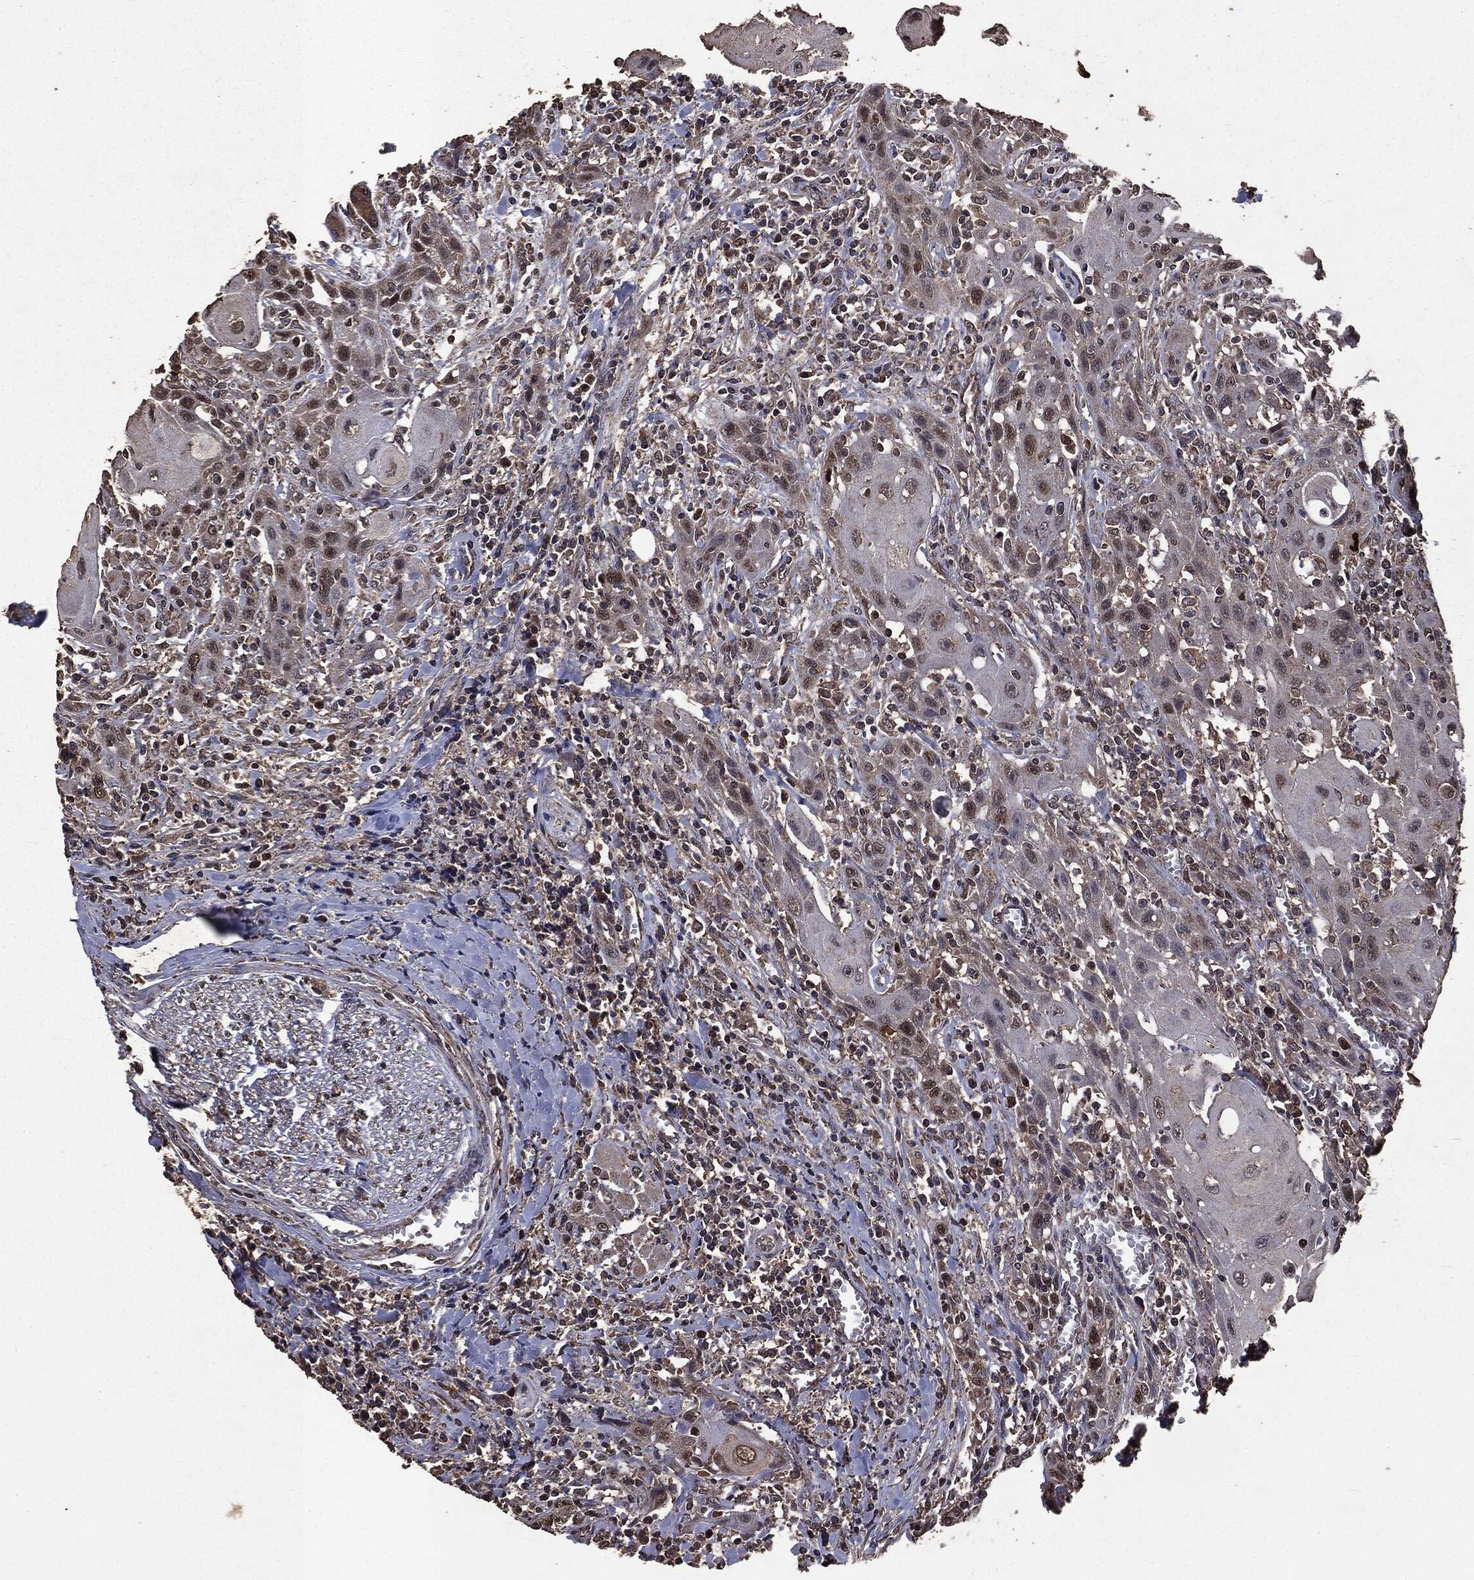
{"staining": {"intensity": "moderate", "quantity": "<25%", "location": "nuclear"}, "tissue": "head and neck cancer", "cell_type": "Tumor cells", "image_type": "cancer", "snomed": [{"axis": "morphology", "description": "Normal tissue, NOS"}, {"axis": "morphology", "description": "Squamous cell carcinoma, NOS"}, {"axis": "topography", "description": "Oral tissue"}, {"axis": "topography", "description": "Head-Neck"}], "caption": "Approximately <25% of tumor cells in human head and neck squamous cell carcinoma show moderate nuclear protein staining as visualized by brown immunohistochemical staining.", "gene": "PPP6R2", "patient": {"sex": "male", "age": 71}}